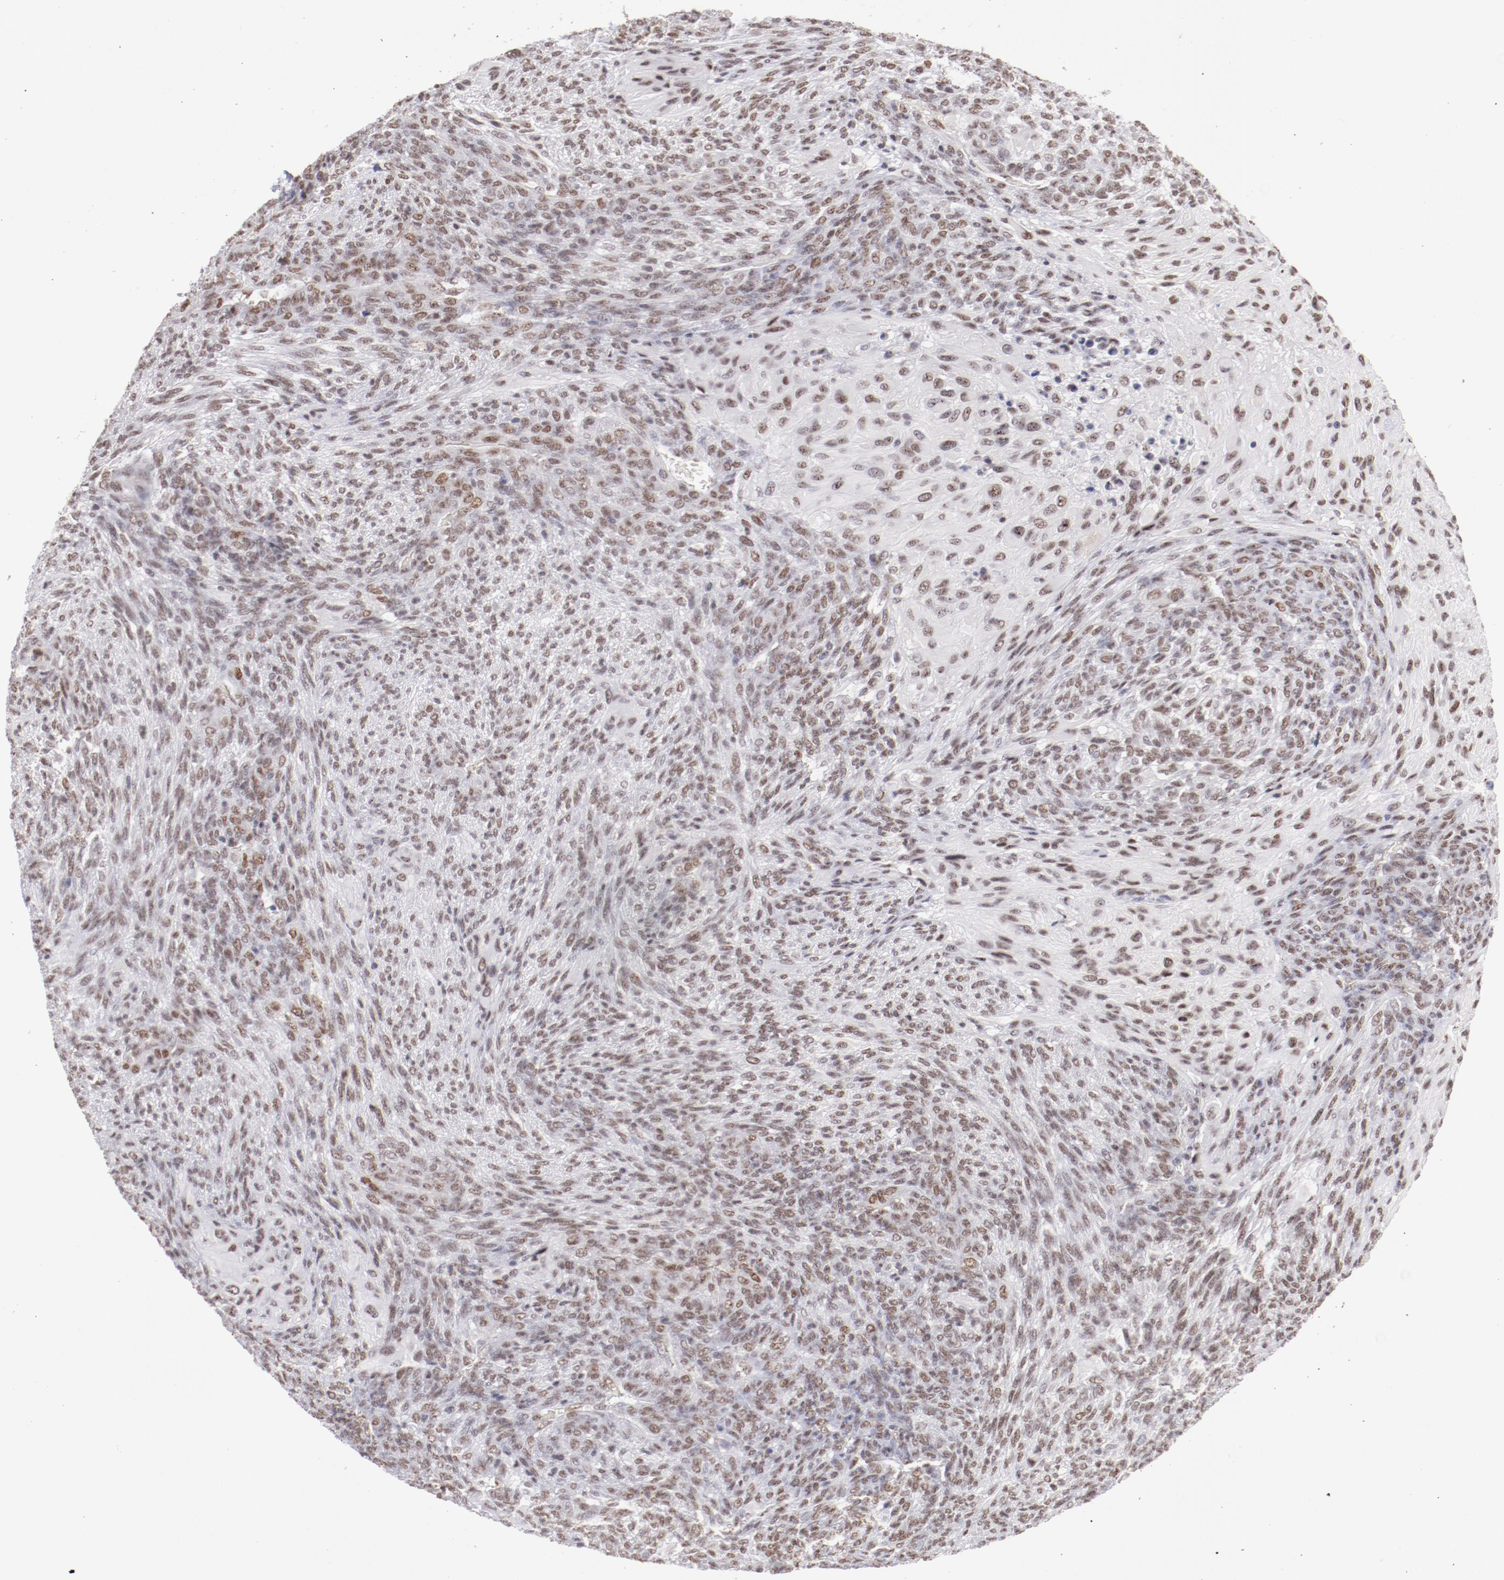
{"staining": {"intensity": "weak", "quantity": ">75%", "location": "nuclear"}, "tissue": "glioma", "cell_type": "Tumor cells", "image_type": "cancer", "snomed": [{"axis": "morphology", "description": "Glioma, malignant, High grade"}, {"axis": "topography", "description": "Cerebral cortex"}], "caption": "Protein analysis of glioma tissue displays weak nuclear expression in approximately >75% of tumor cells.", "gene": "TFAP4", "patient": {"sex": "female", "age": 55}}